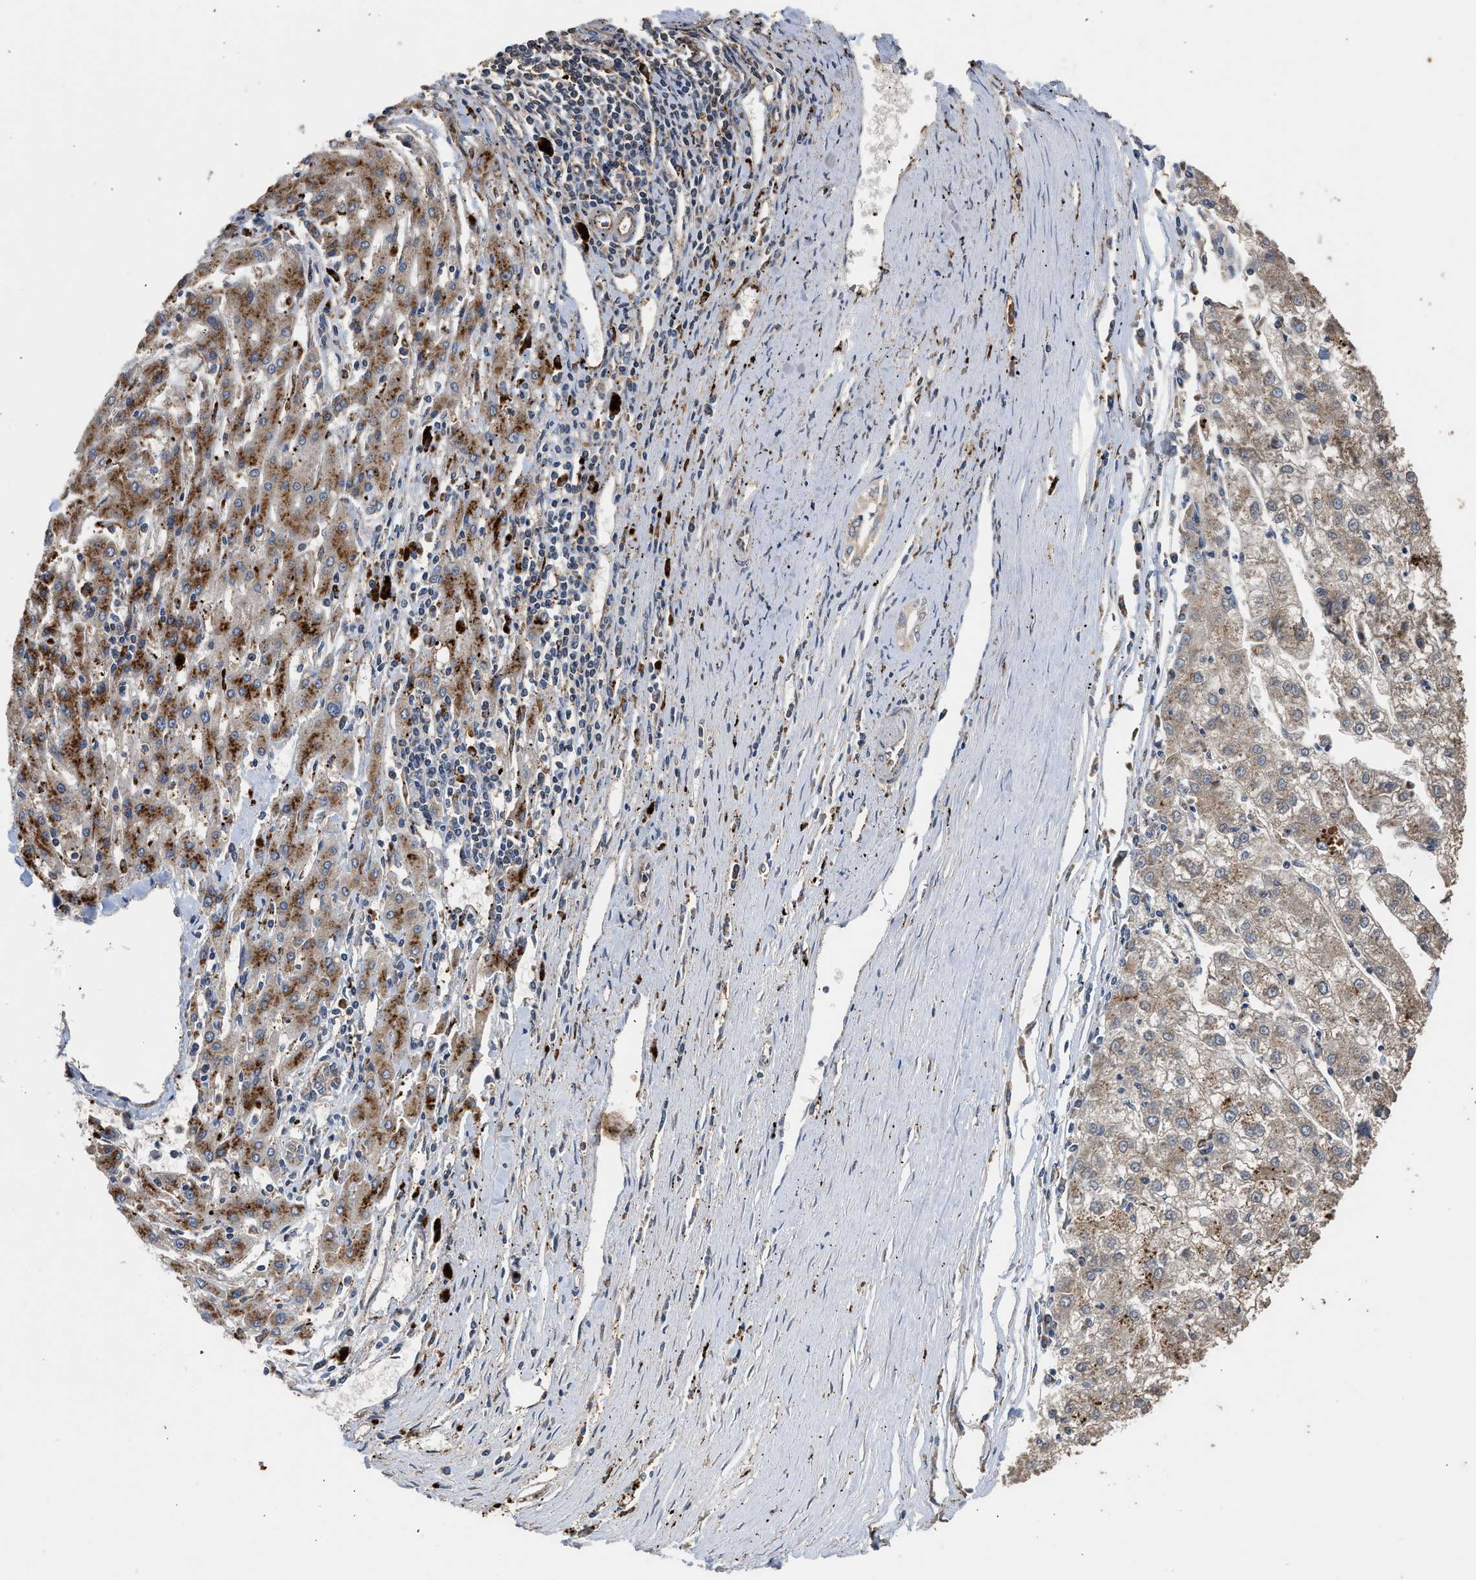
{"staining": {"intensity": "moderate", "quantity": ">75%", "location": "cytoplasmic/membranous"}, "tissue": "liver cancer", "cell_type": "Tumor cells", "image_type": "cancer", "snomed": [{"axis": "morphology", "description": "Carcinoma, Hepatocellular, NOS"}, {"axis": "topography", "description": "Liver"}], "caption": "Immunohistochemistry (IHC) of hepatocellular carcinoma (liver) exhibits medium levels of moderate cytoplasmic/membranous staining in approximately >75% of tumor cells.", "gene": "CTSV", "patient": {"sex": "male", "age": 72}}